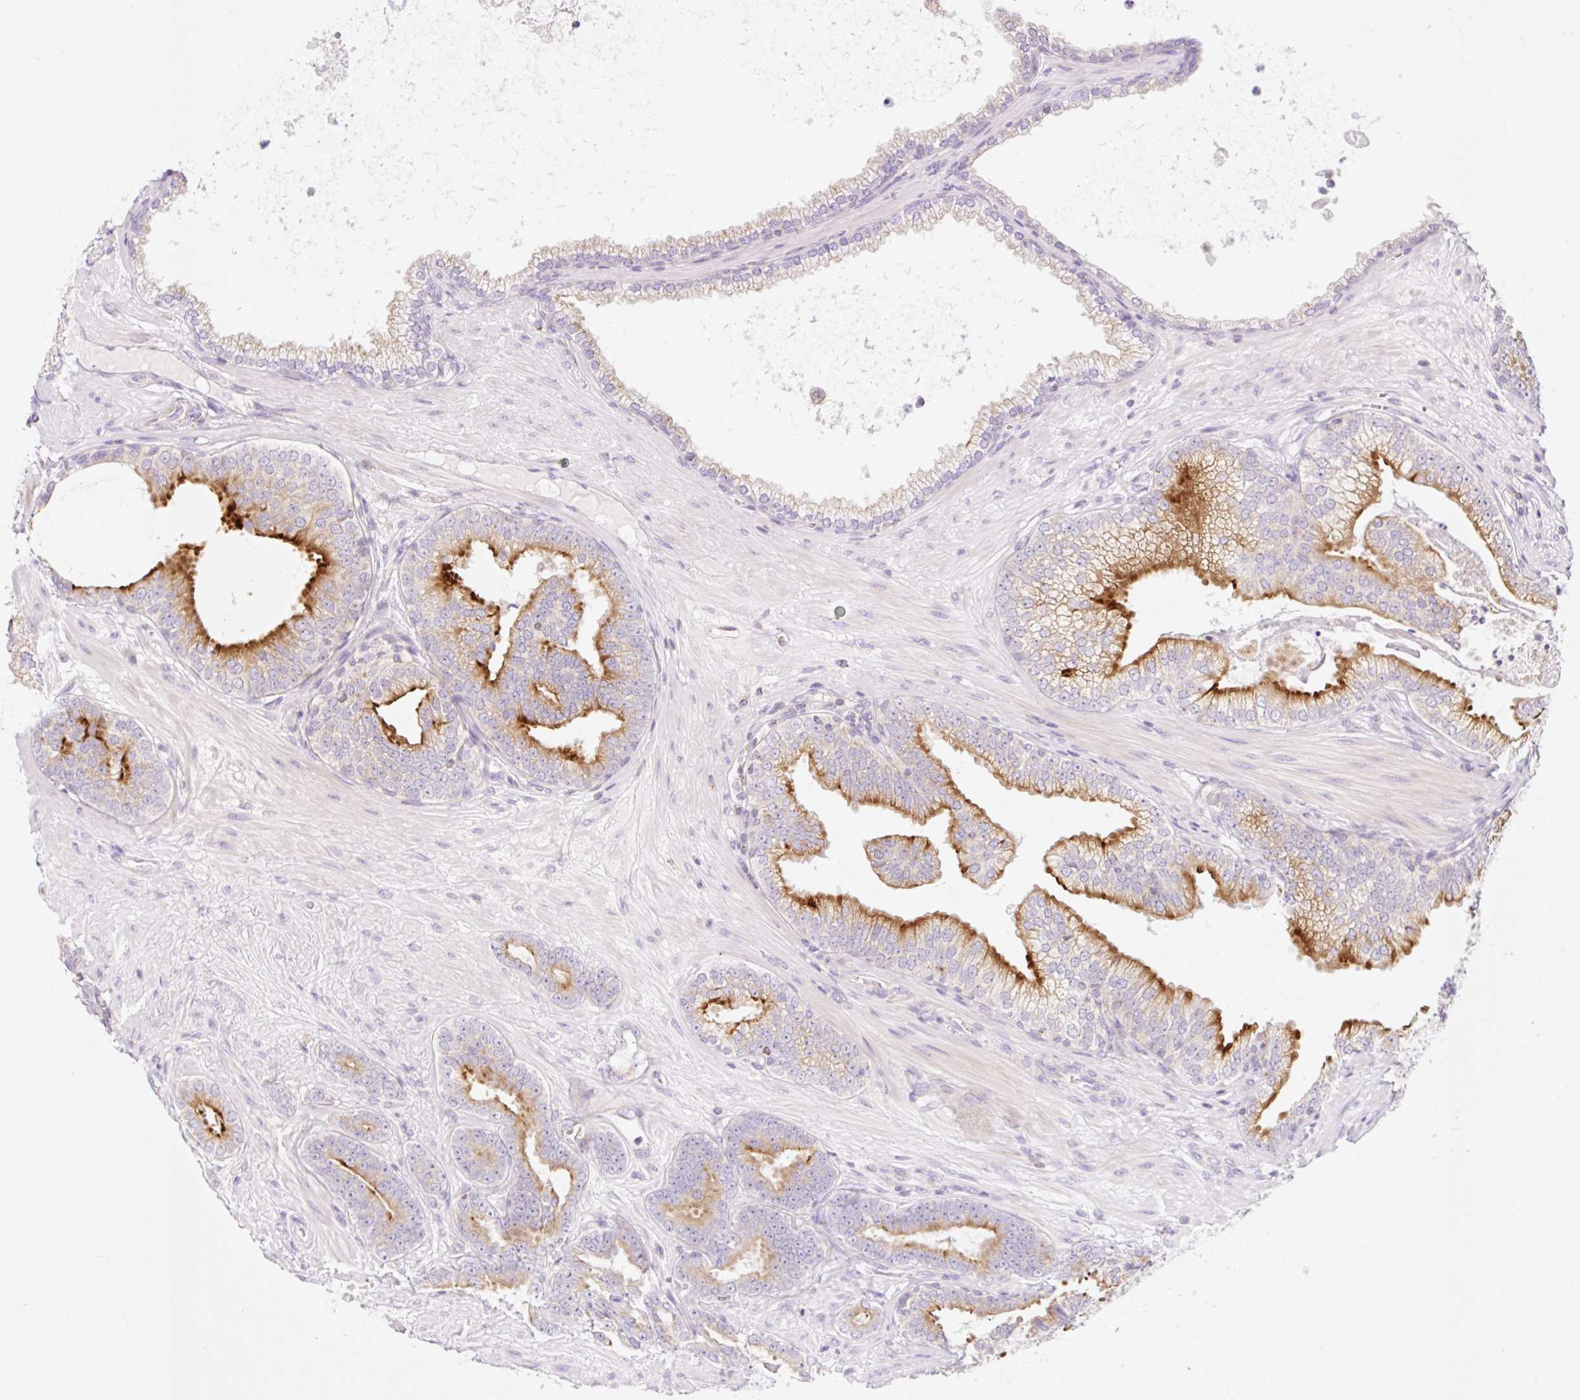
{"staining": {"intensity": "moderate", "quantity": ">75%", "location": "cytoplasmic/membranous"}, "tissue": "prostate cancer", "cell_type": "Tumor cells", "image_type": "cancer", "snomed": [{"axis": "morphology", "description": "Adenocarcinoma, Low grade"}, {"axis": "topography", "description": "Prostate"}], "caption": "Immunohistochemical staining of human adenocarcinoma (low-grade) (prostate) exhibits medium levels of moderate cytoplasmic/membranous expression in about >75% of tumor cells.", "gene": "FOCAD", "patient": {"sex": "male", "age": 61}}